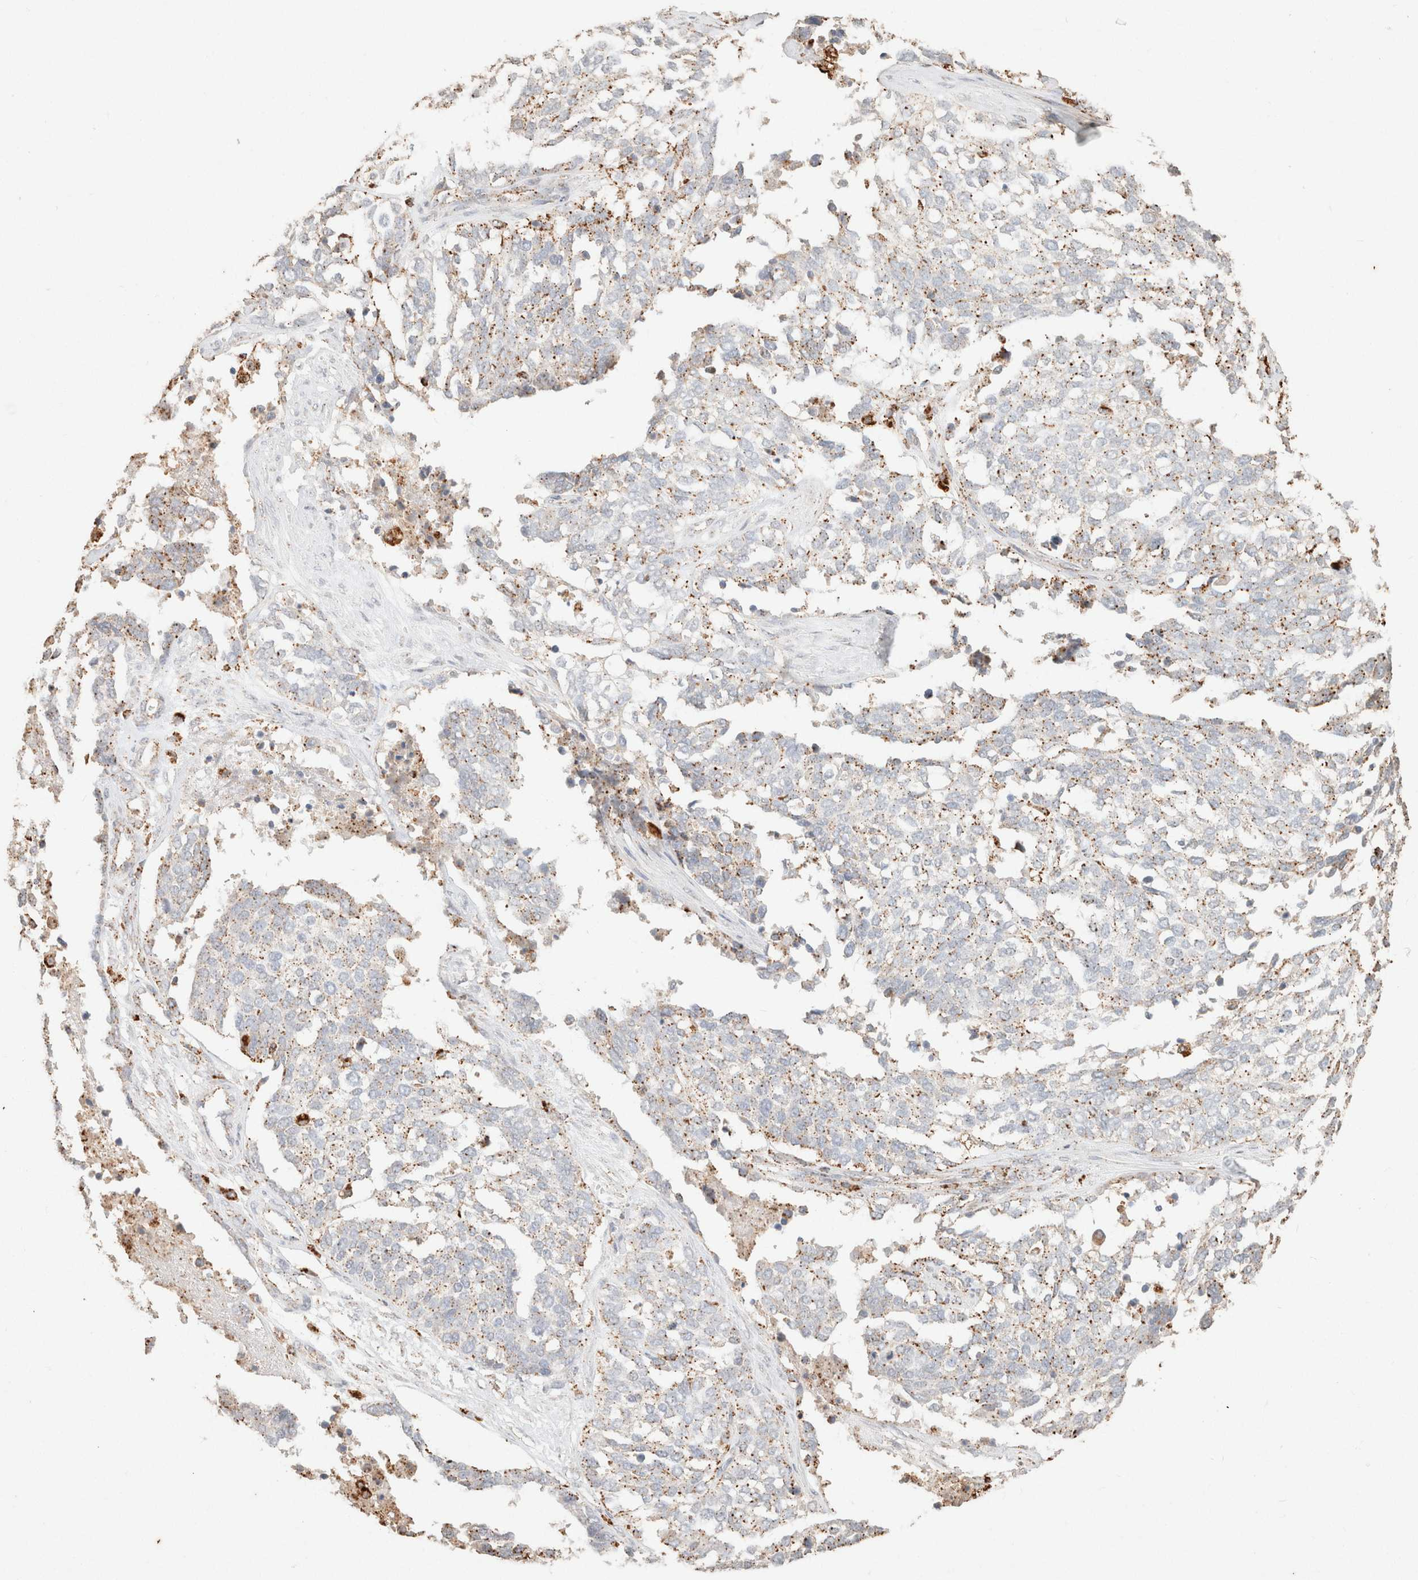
{"staining": {"intensity": "moderate", "quantity": "25%-75%", "location": "cytoplasmic/membranous"}, "tissue": "ovarian cancer", "cell_type": "Tumor cells", "image_type": "cancer", "snomed": [{"axis": "morphology", "description": "Cystadenocarcinoma, serous, NOS"}, {"axis": "topography", "description": "Ovary"}], "caption": "Immunohistochemistry (IHC) of human ovarian cancer shows medium levels of moderate cytoplasmic/membranous positivity in approximately 25%-75% of tumor cells.", "gene": "CTSC", "patient": {"sex": "female", "age": 44}}